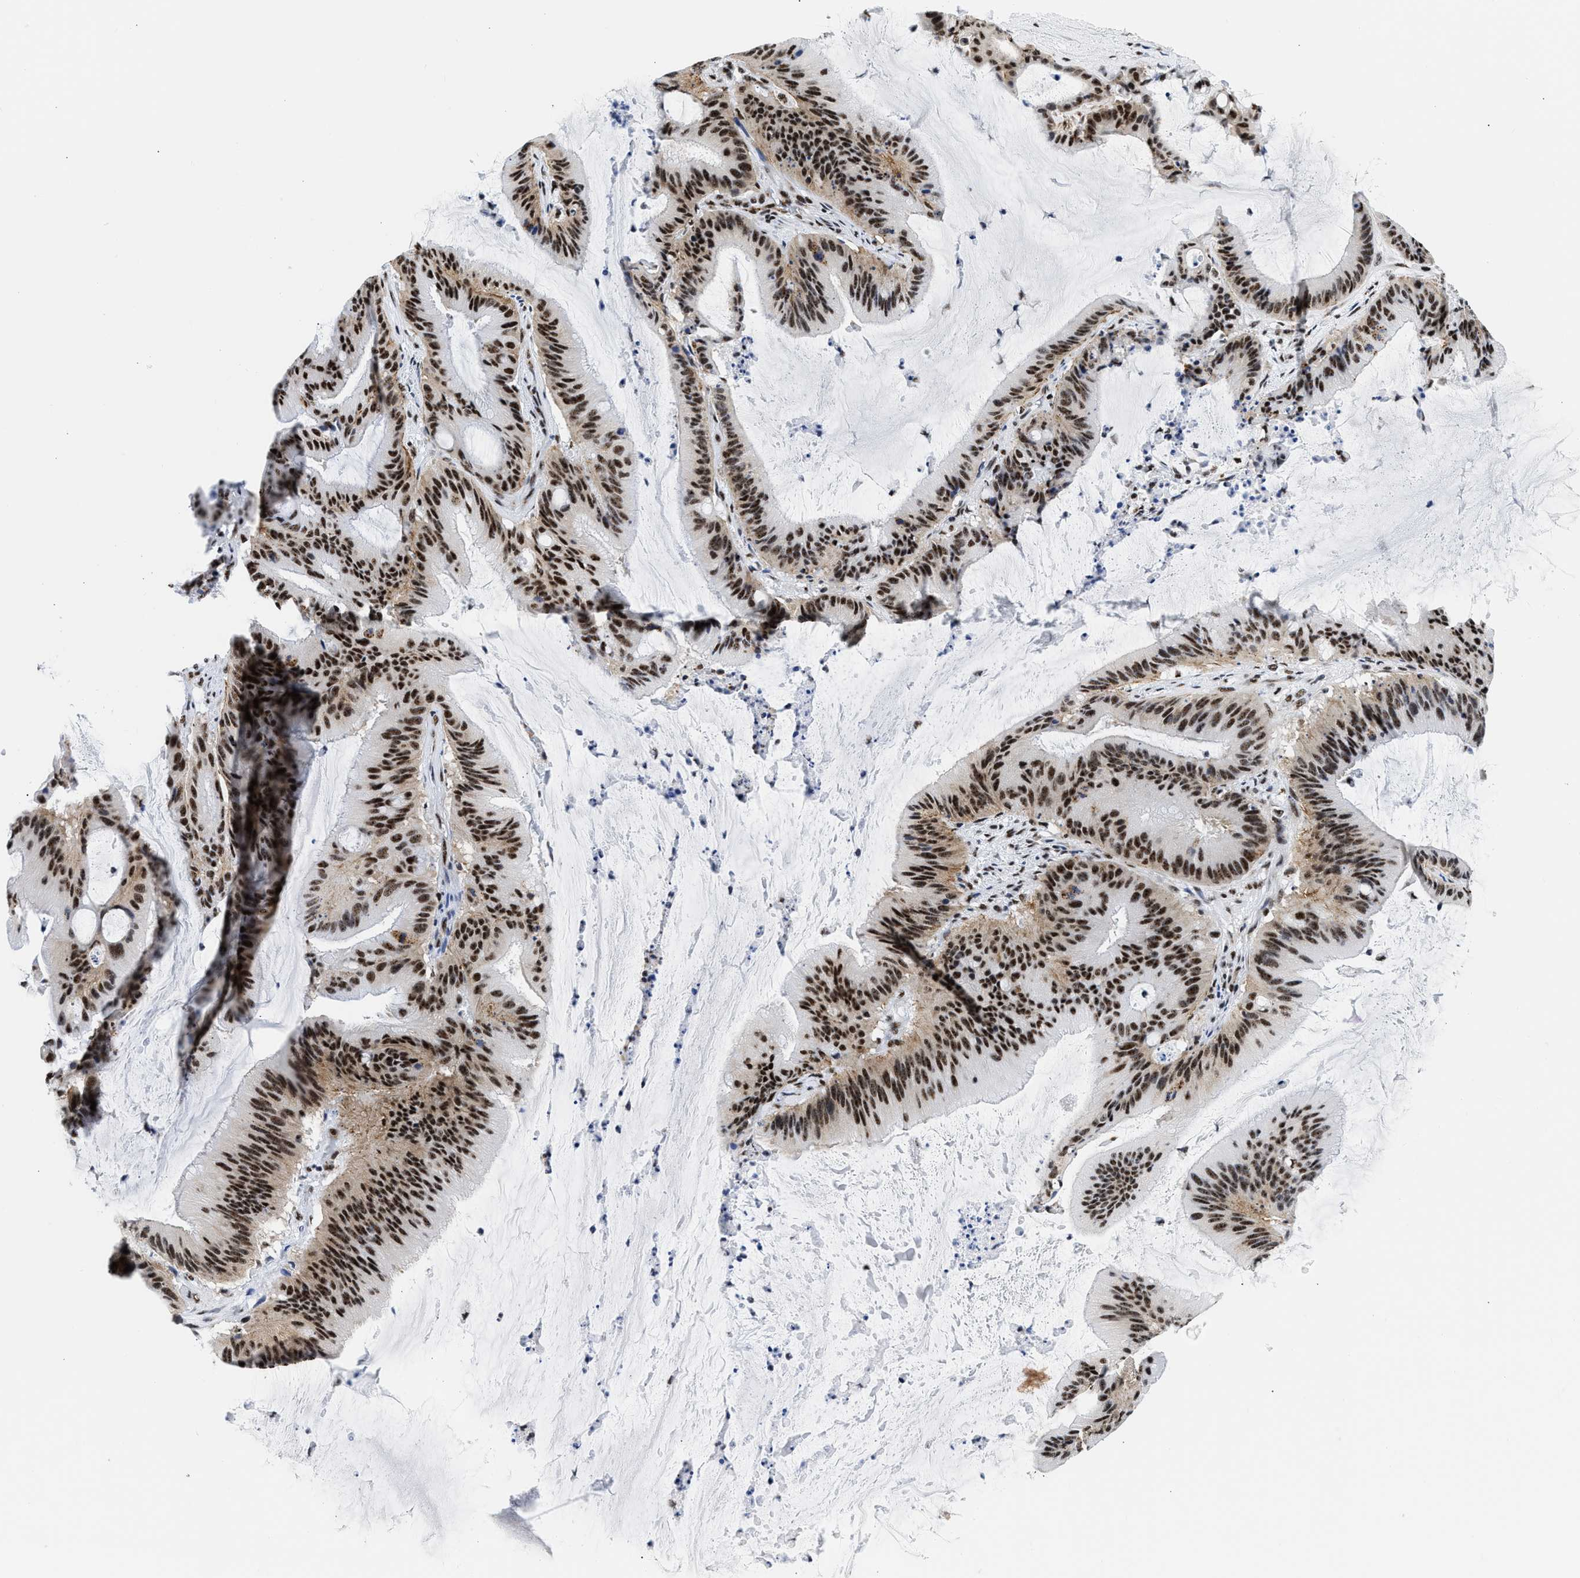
{"staining": {"intensity": "moderate", "quantity": ">75%", "location": "nuclear"}, "tissue": "liver cancer", "cell_type": "Tumor cells", "image_type": "cancer", "snomed": [{"axis": "morphology", "description": "Normal tissue, NOS"}, {"axis": "morphology", "description": "Cholangiocarcinoma"}, {"axis": "topography", "description": "Liver"}, {"axis": "topography", "description": "Peripheral nerve tissue"}], "caption": "Human liver cancer stained with a protein marker exhibits moderate staining in tumor cells.", "gene": "RBM8A", "patient": {"sex": "female", "age": 73}}